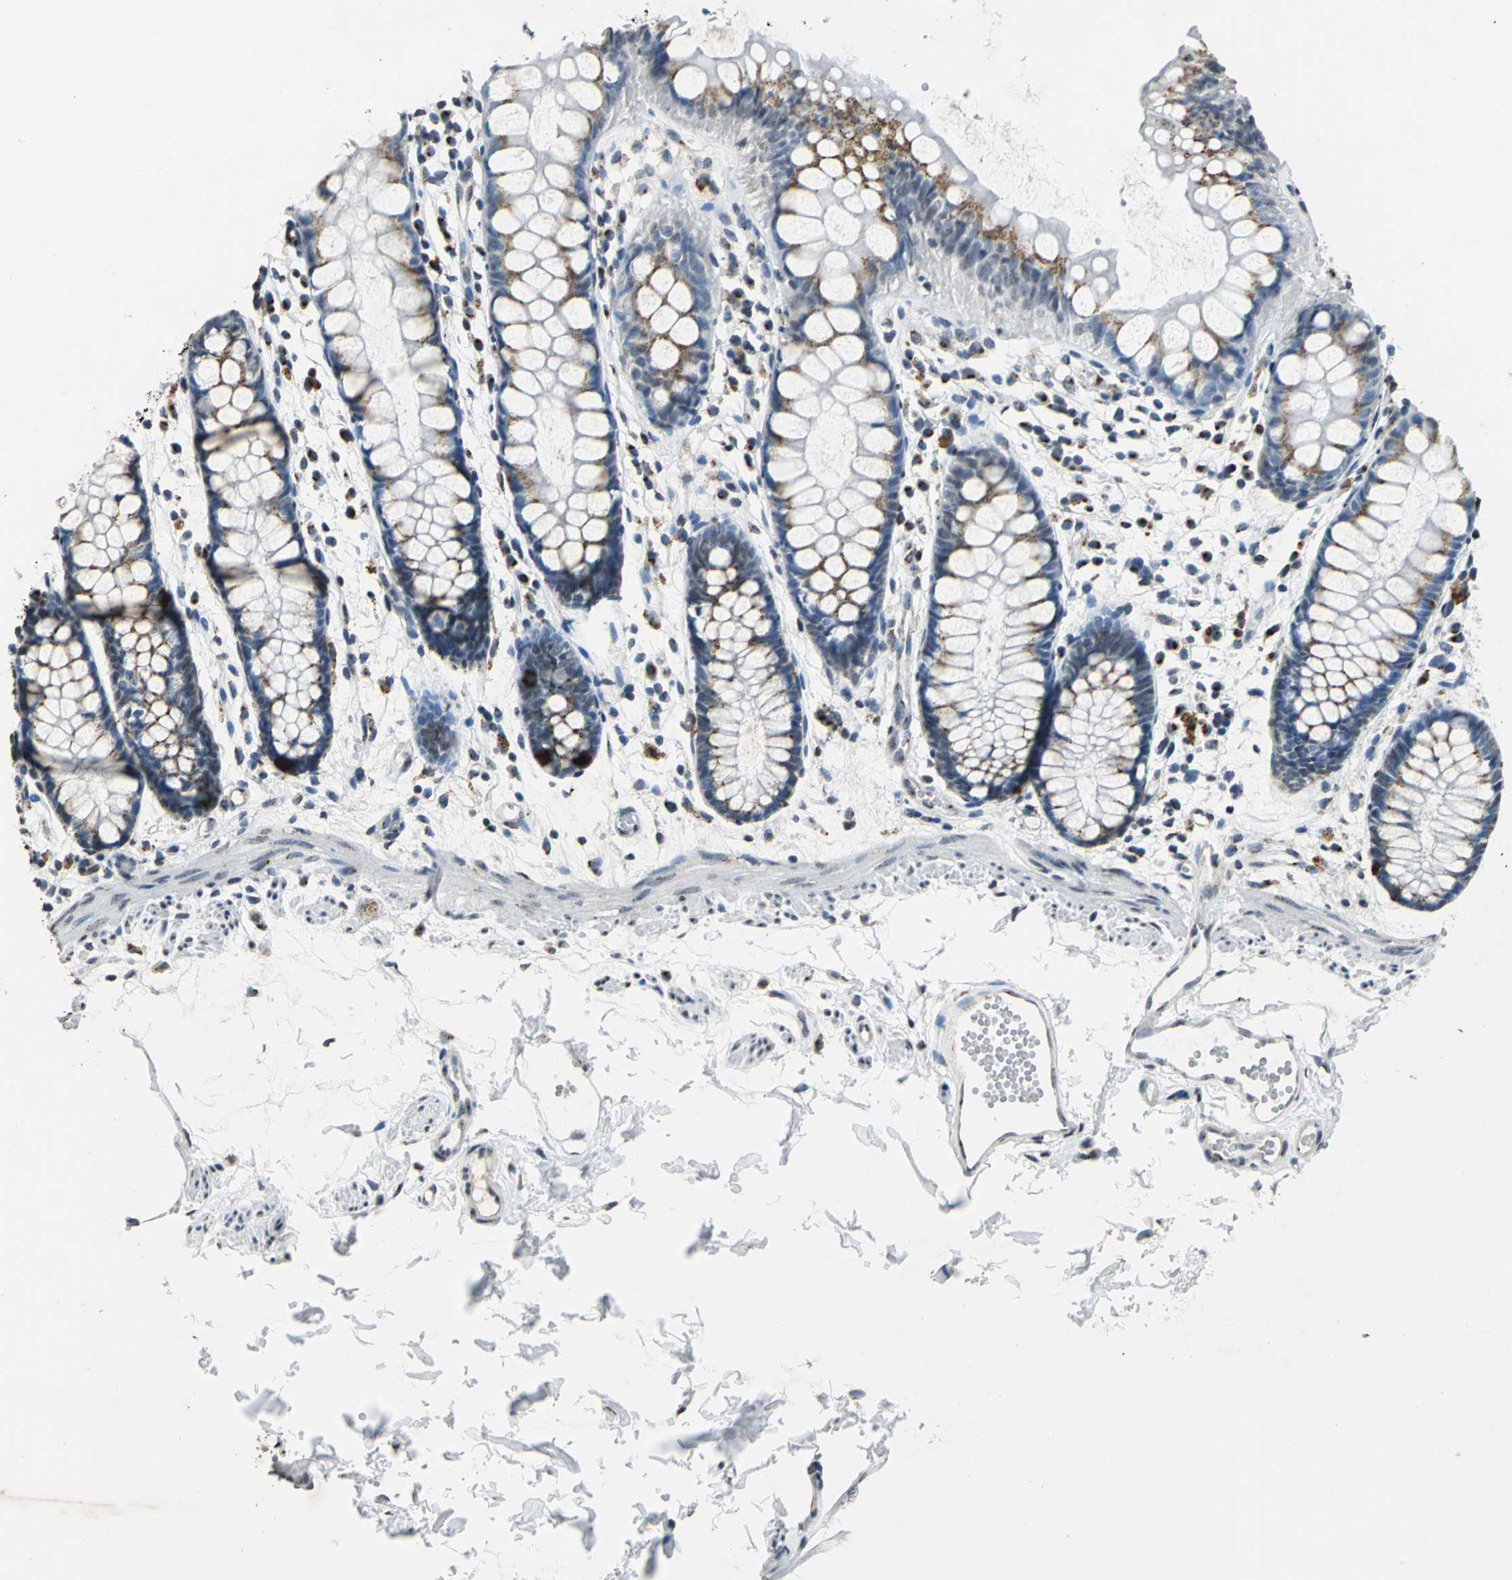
{"staining": {"intensity": "weak", "quantity": "25%-75%", "location": "cytoplasmic/membranous"}, "tissue": "rectum", "cell_type": "Glandular cells", "image_type": "normal", "snomed": [{"axis": "morphology", "description": "Normal tissue, NOS"}, {"axis": "topography", "description": "Rectum"}], "caption": "The photomicrograph displays staining of benign rectum, revealing weak cytoplasmic/membranous protein positivity (brown color) within glandular cells. The protein of interest is shown in brown color, while the nuclei are stained blue.", "gene": "TMEM115", "patient": {"sex": "female", "age": 66}}